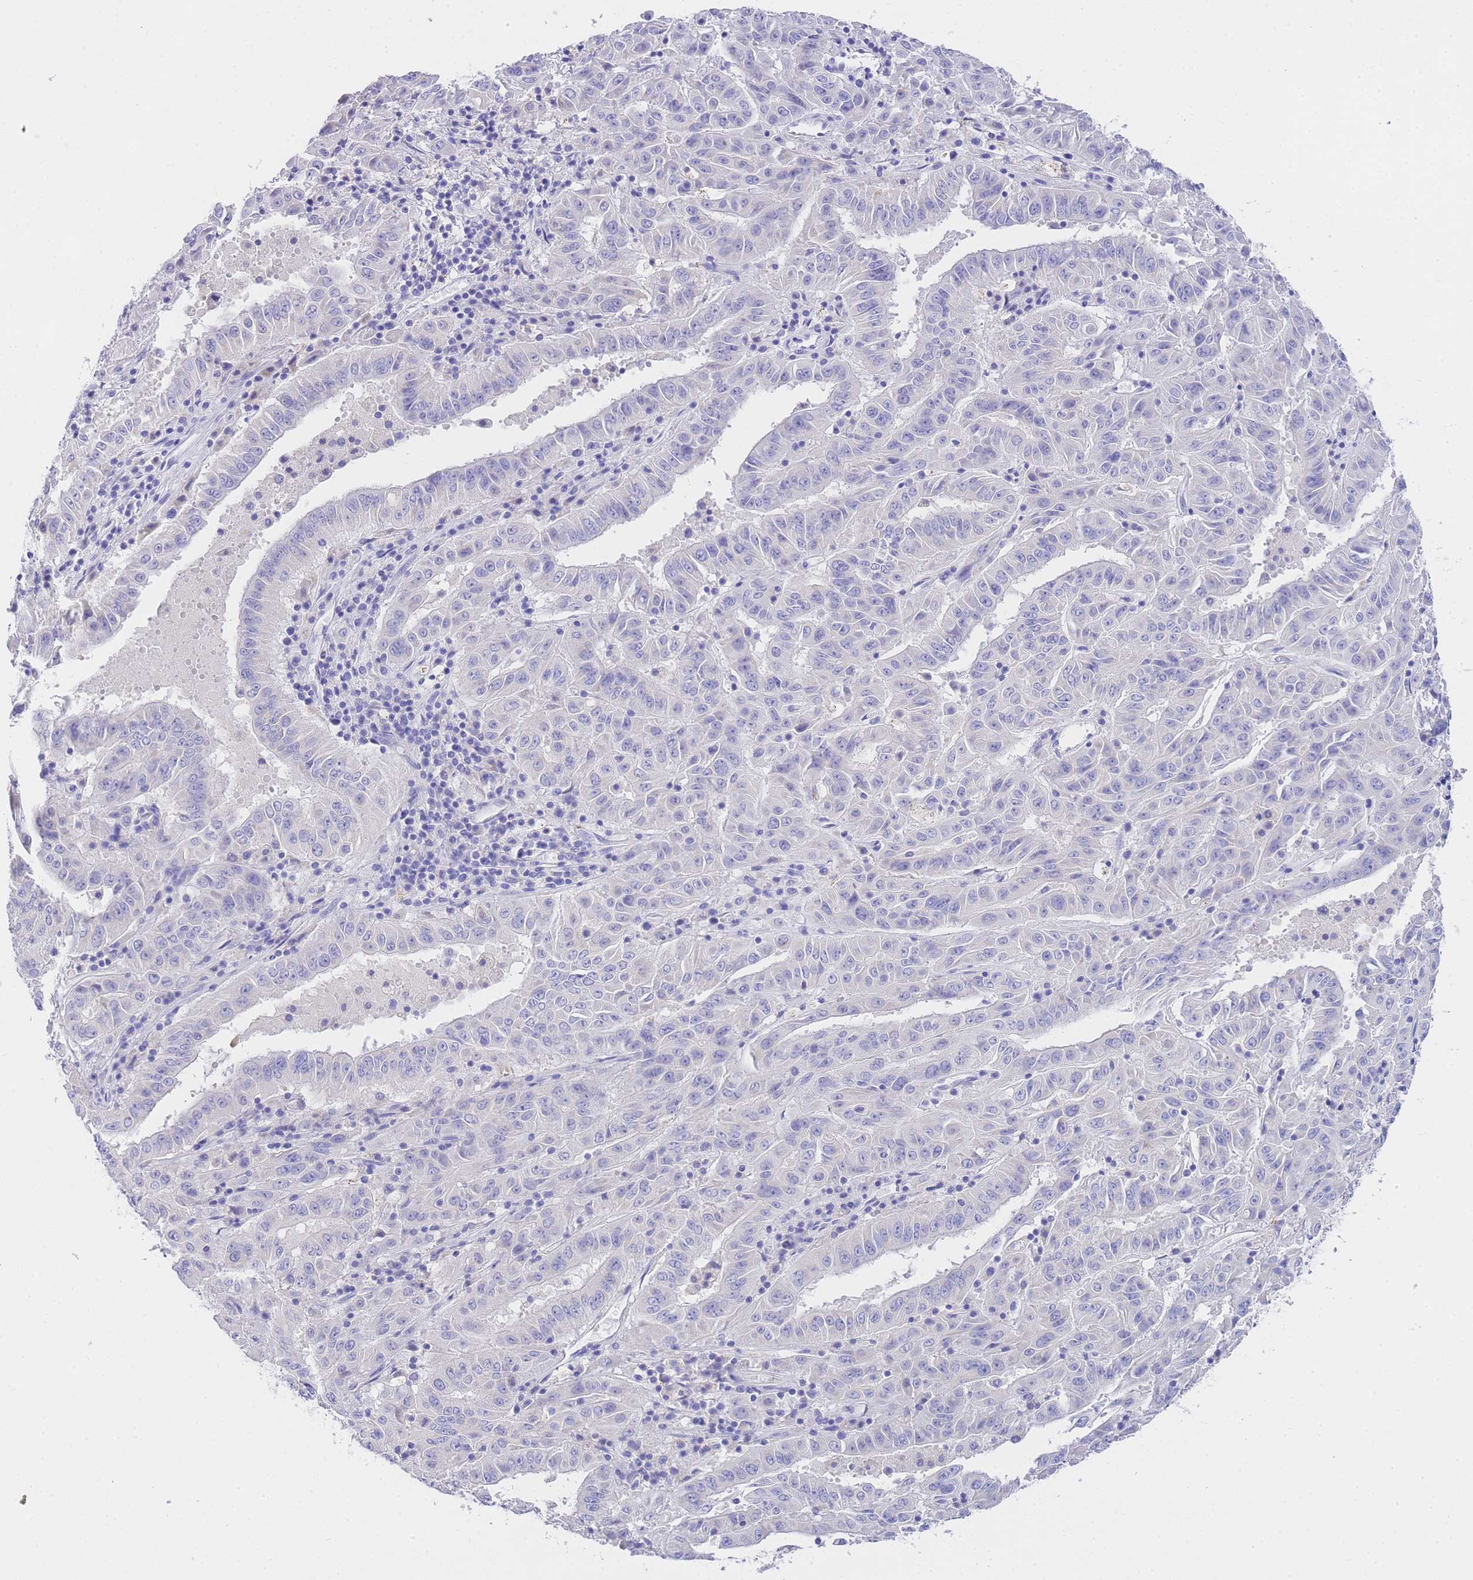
{"staining": {"intensity": "negative", "quantity": "none", "location": "none"}, "tissue": "pancreatic cancer", "cell_type": "Tumor cells", "image_type": "cancer", "snomed": [{"axis": "morphology", "description": "Adenocarcinoma, NOS"}, {"axis": "topography", "description": "Pancreas"}], "caption": "Immunohistochemistry of human adenocarcinoma (pancreatic) exhibits no staining in tumor cells.", "gene": "EPN2", "patient": {"sex": "male", "age": 63}}